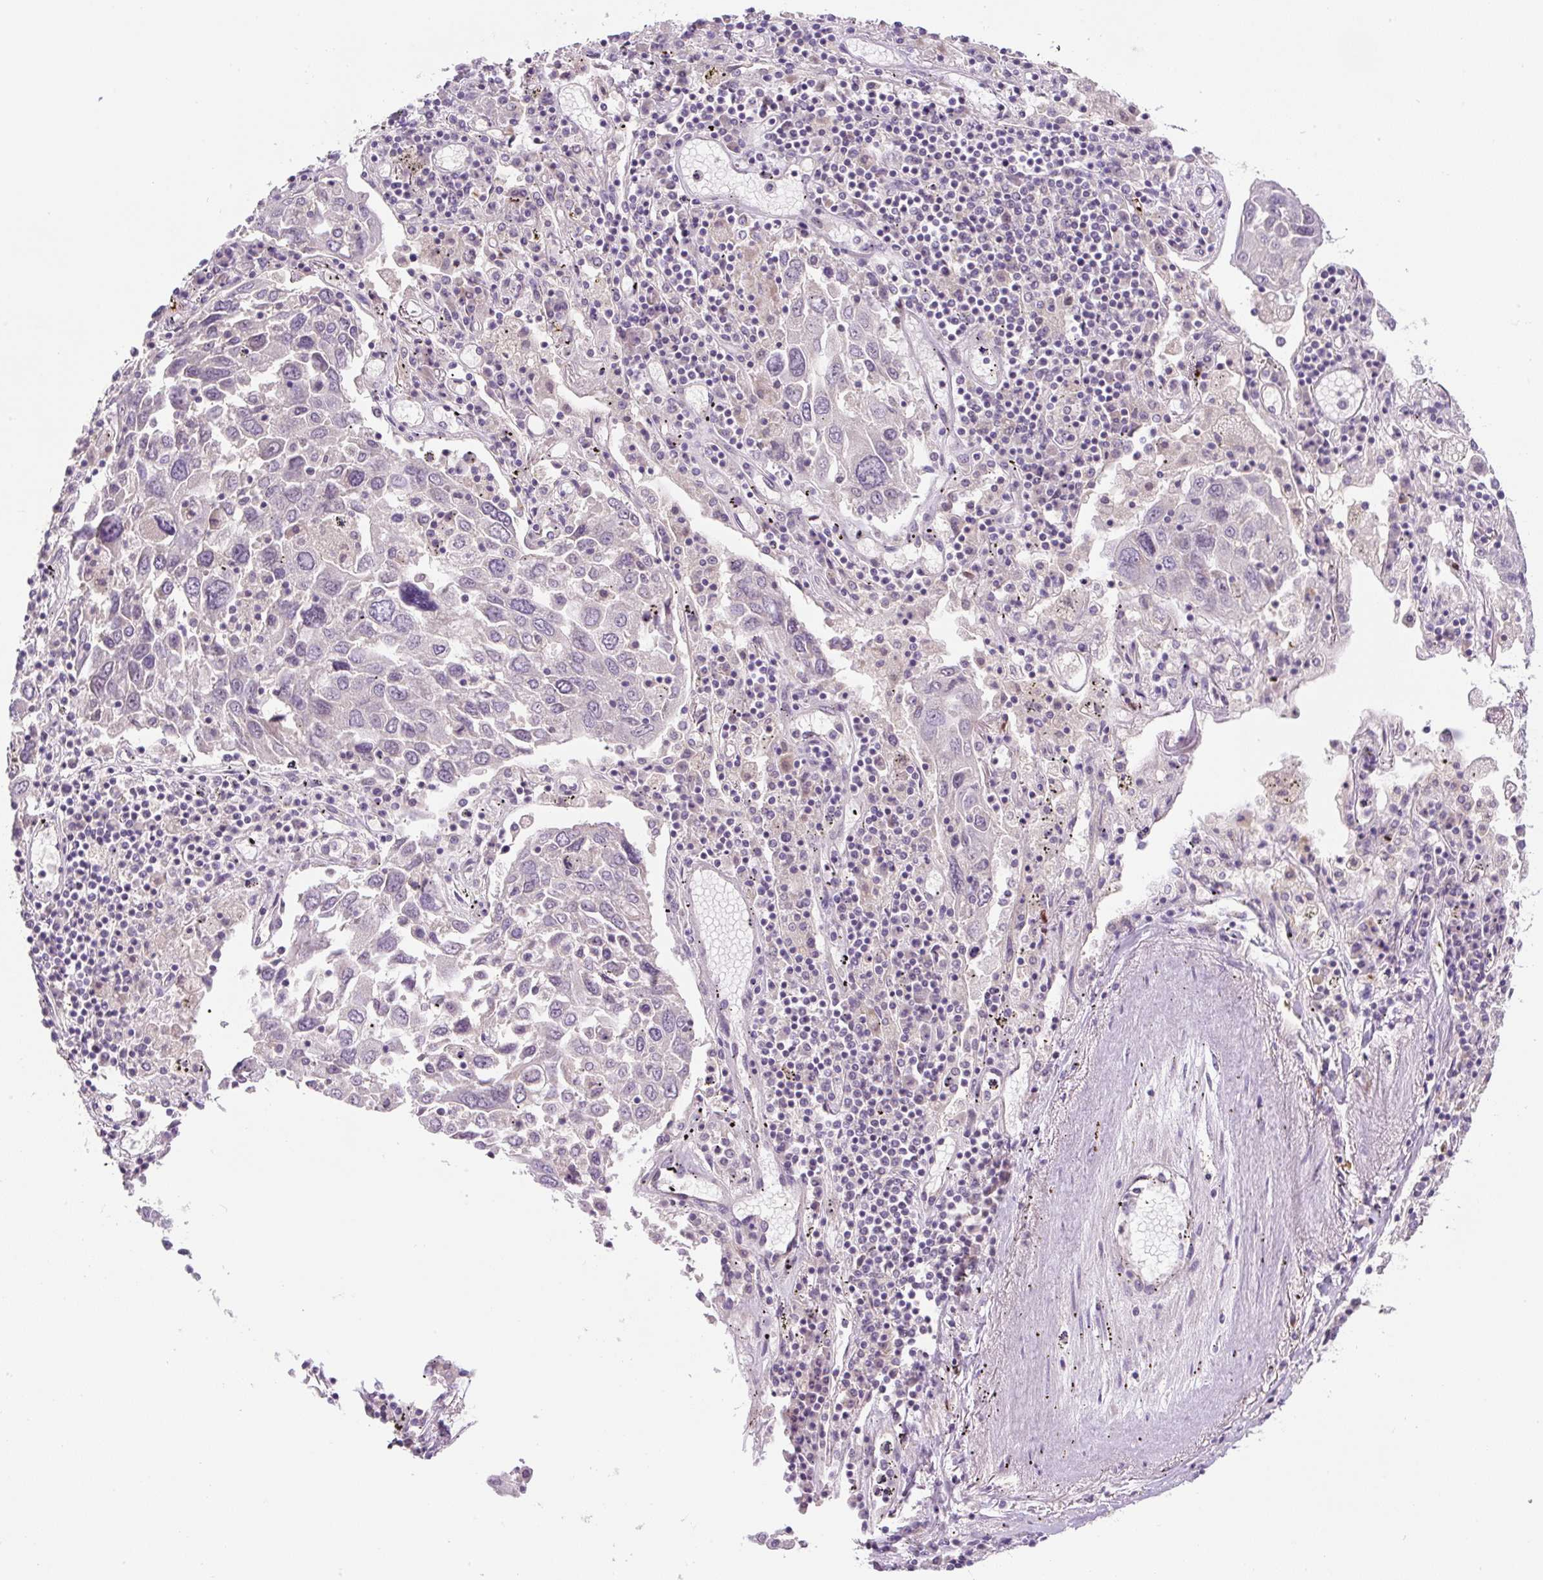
{"staining": {"intensity": "negative", "quantity": "none", "location": "none"}, "tissue": "lung cancer", "cell_type": "Tumor cells", "image_type": "cancer", "snomed": [{"axis": "morphology", "description": "Squamous cell carcinoma, NOS"}, {"axis": "topography", "description": "Lung"}], "caption": "Human lung squamous cell carcinoma stained for a protein using IHC exhibits no staining in tumor cells.", "gene": "UBL3", "patient": {"sex": "male", "age": 65}}